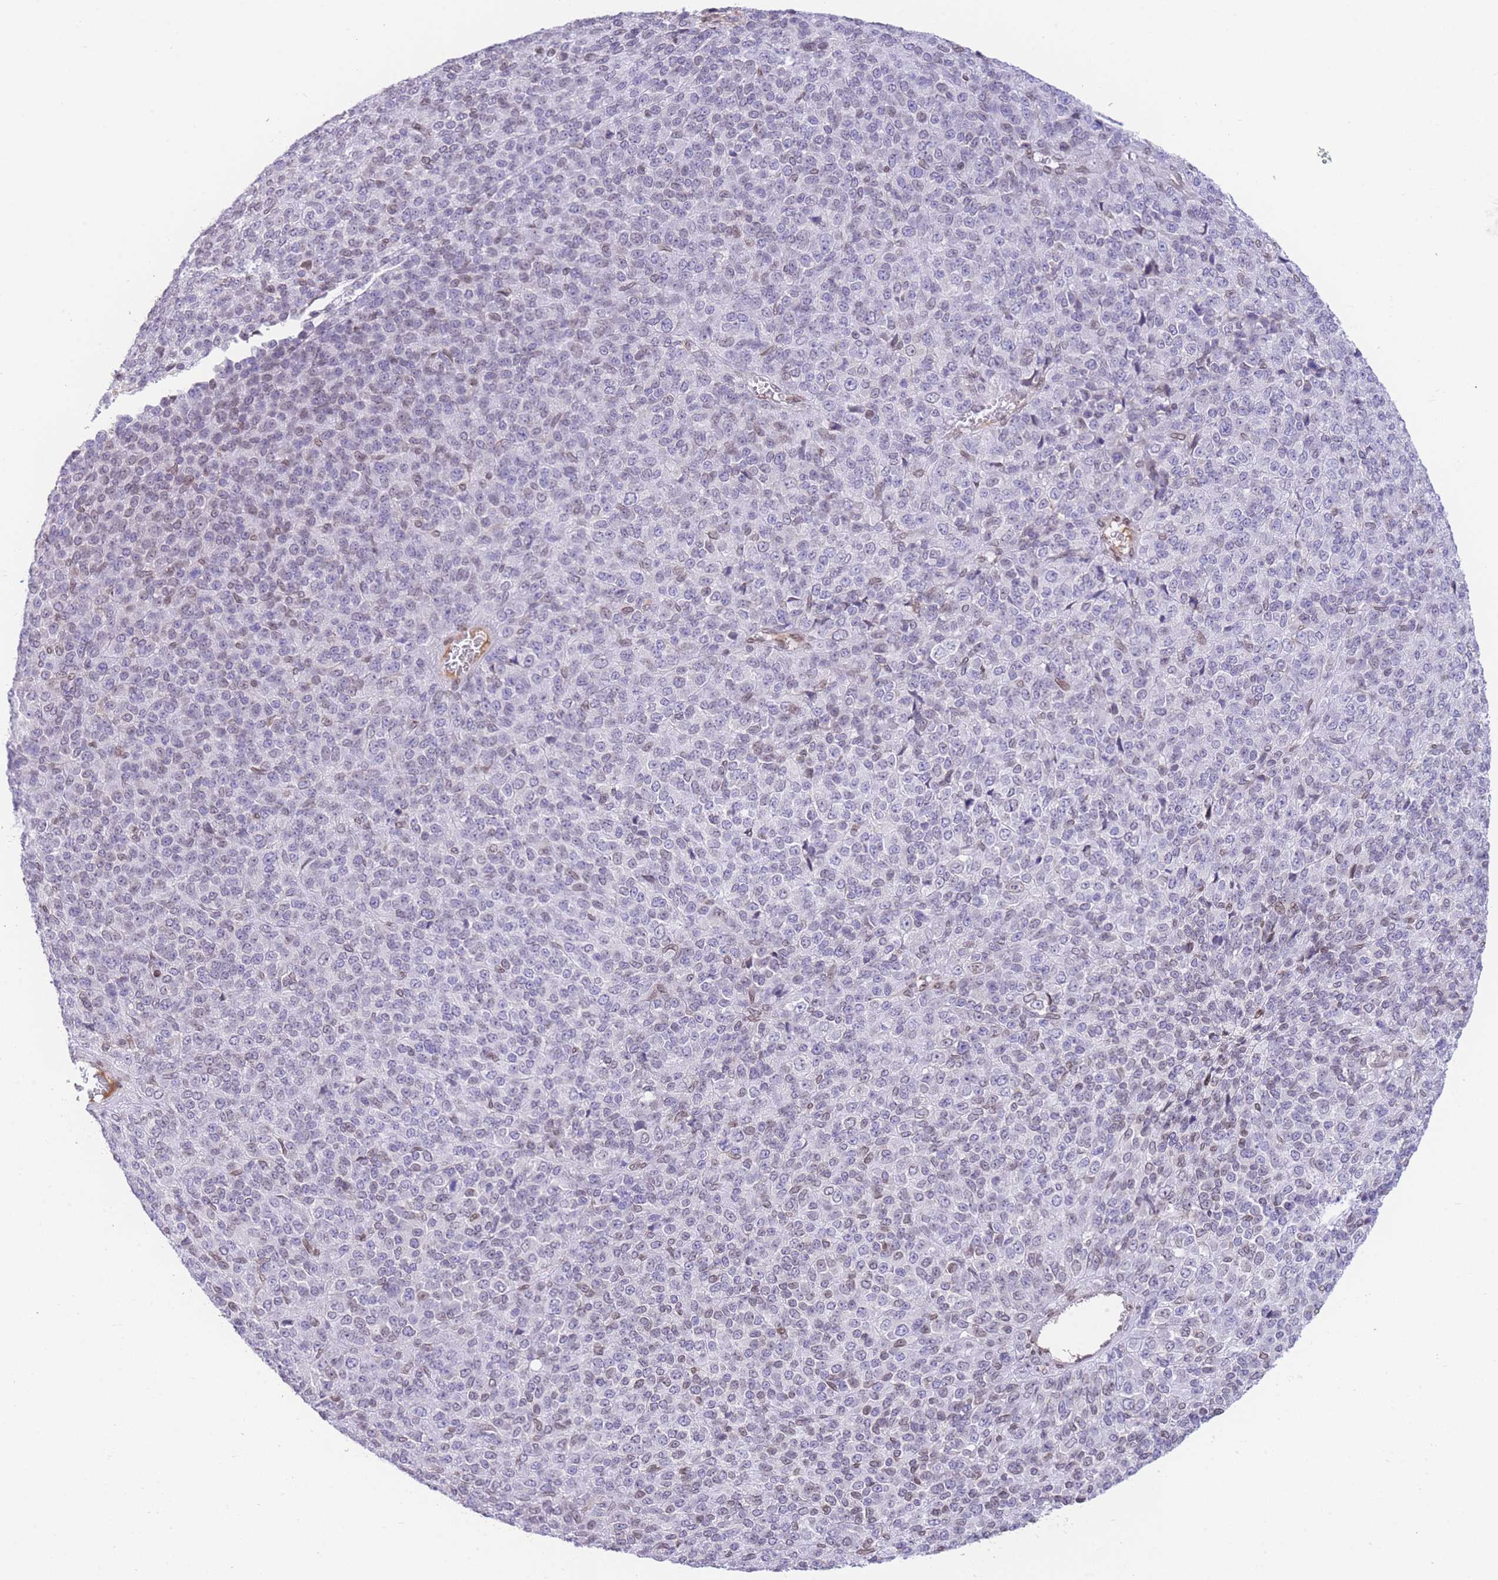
{"staining": {"intensity": "weak", "quantity": "25%-75%", "location": "nuclear"}, "tissue": "melanoma", "cell_type": "Tumor cells", "image_type": "cancer", "snomed": [{"axis": "morphology", "description": "Malignant melanoma, Metastatic site"}, {"axis": "topography", "description": "Brain"}], "caption": "Immunohistochemistry micrograph of melanoma stained for a protein (brown), which reveals low levels of weak nuclear staining in approximately 25%-75% of tumor cells.", "gene": "OR10AD1", "patient": {"sex": "female", "age": 56}}